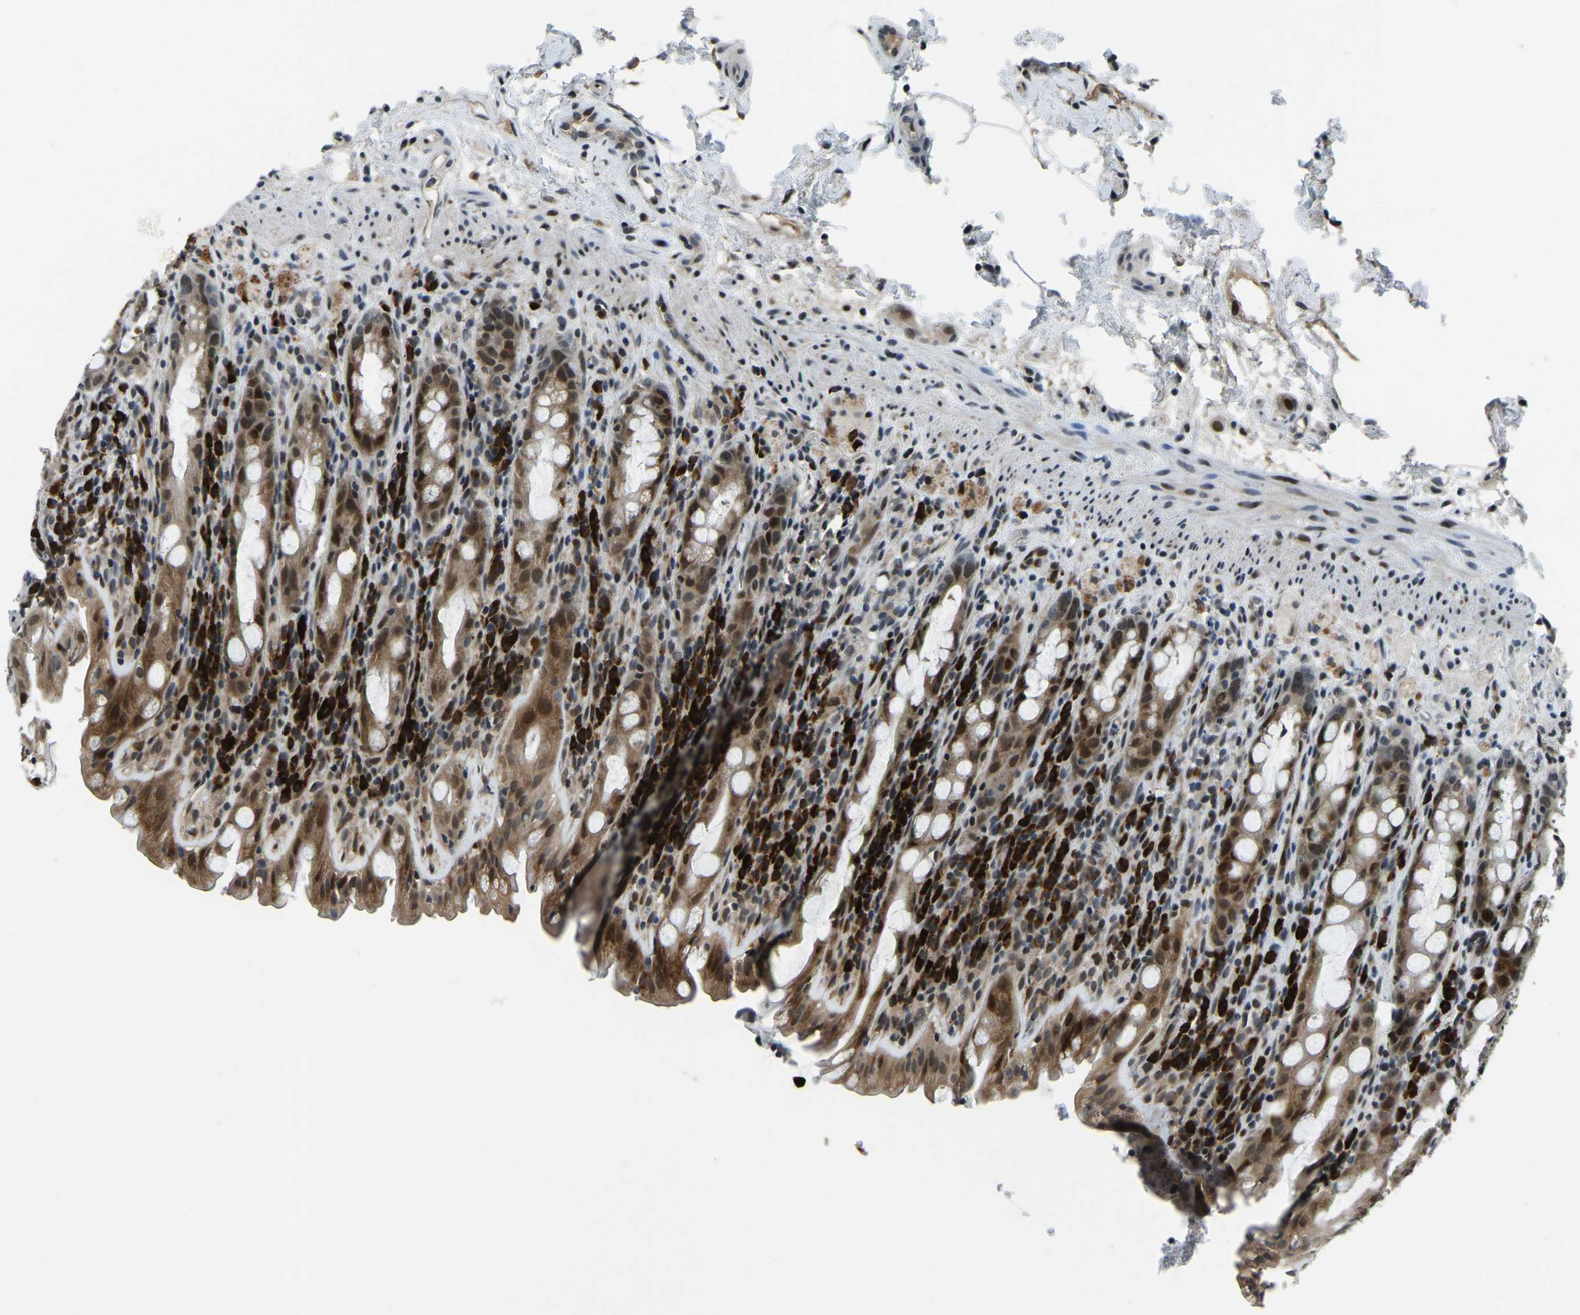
{"staining": {"intensity": "moderate", "quantity": ">75%", "location": "cytoplasmic/membranous,nuclear"}, "tissue": "rectum", "cell_type": "Glandular cells", "image_type": "normal", "snomed": [{"axis": "morphology", "description": "Normal tissue, NOS"}, {"axis": "topography", "description": "Rectum"}], "caption": "An immunohistochemistry micrograph of normal tissue is shown. Protein staining in brown shows moderate cytoplasmic/membranous,nuclear positivity in rectum within glandular cells.", "gene": "ING2", "patient": {"sex": "male", "age": 44}}